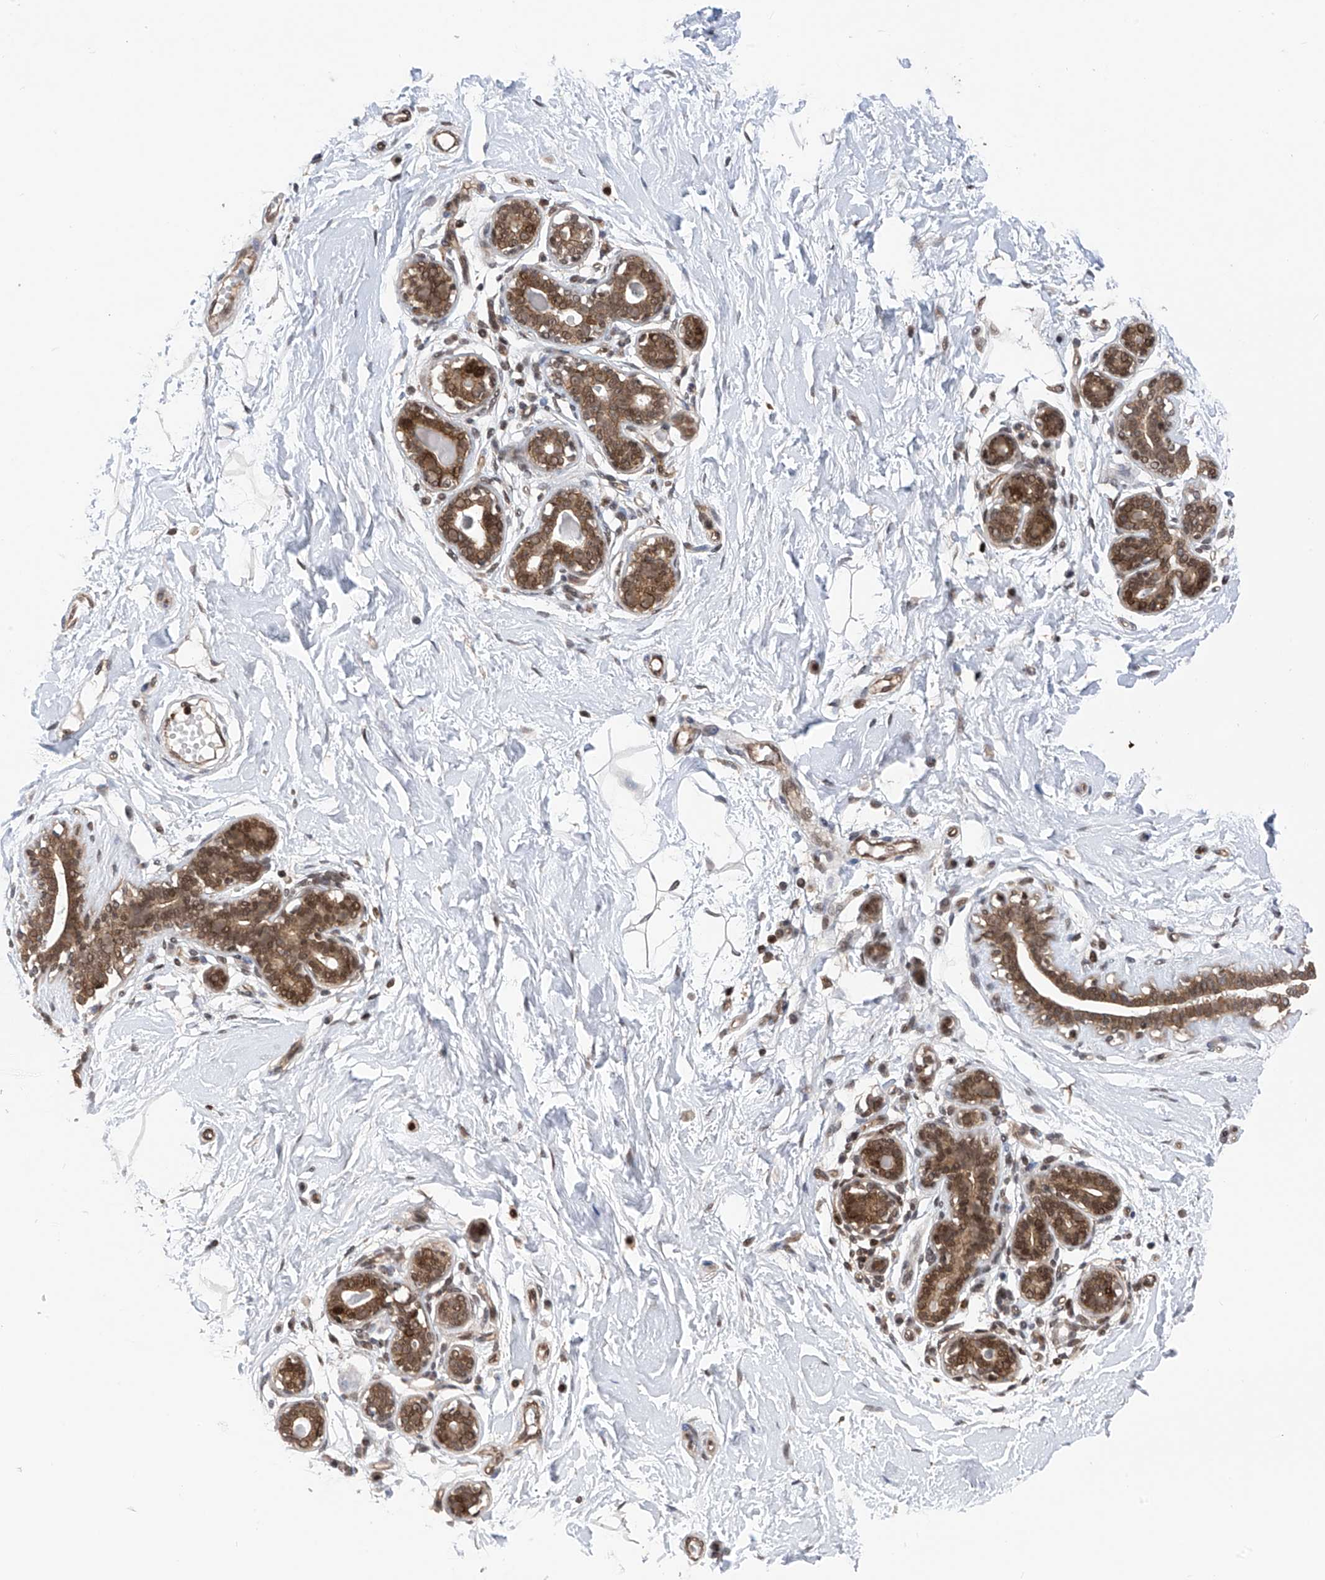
{"staining": {"intensity": "weak", "quantity": ">75%", "location": "nuclear"}, "tissue": "breast", "cell_type": "Adipocytes", "image_type": "normal", "snomed": [{"axis": "morphology", "description": "Normal tissue, NOS"}, {"axis": "morphology", "description": "Adenoma, NOS"}, {"axis": "topography", "description": "Breast"}], "caption": "This is a histology image of immunohistochemistry staining of unremarkable breast, which shows weak expression in the nuclear of adipocytes.", "gene": "DNAJC9", "patient": {"sex": "female", "age": 23}}